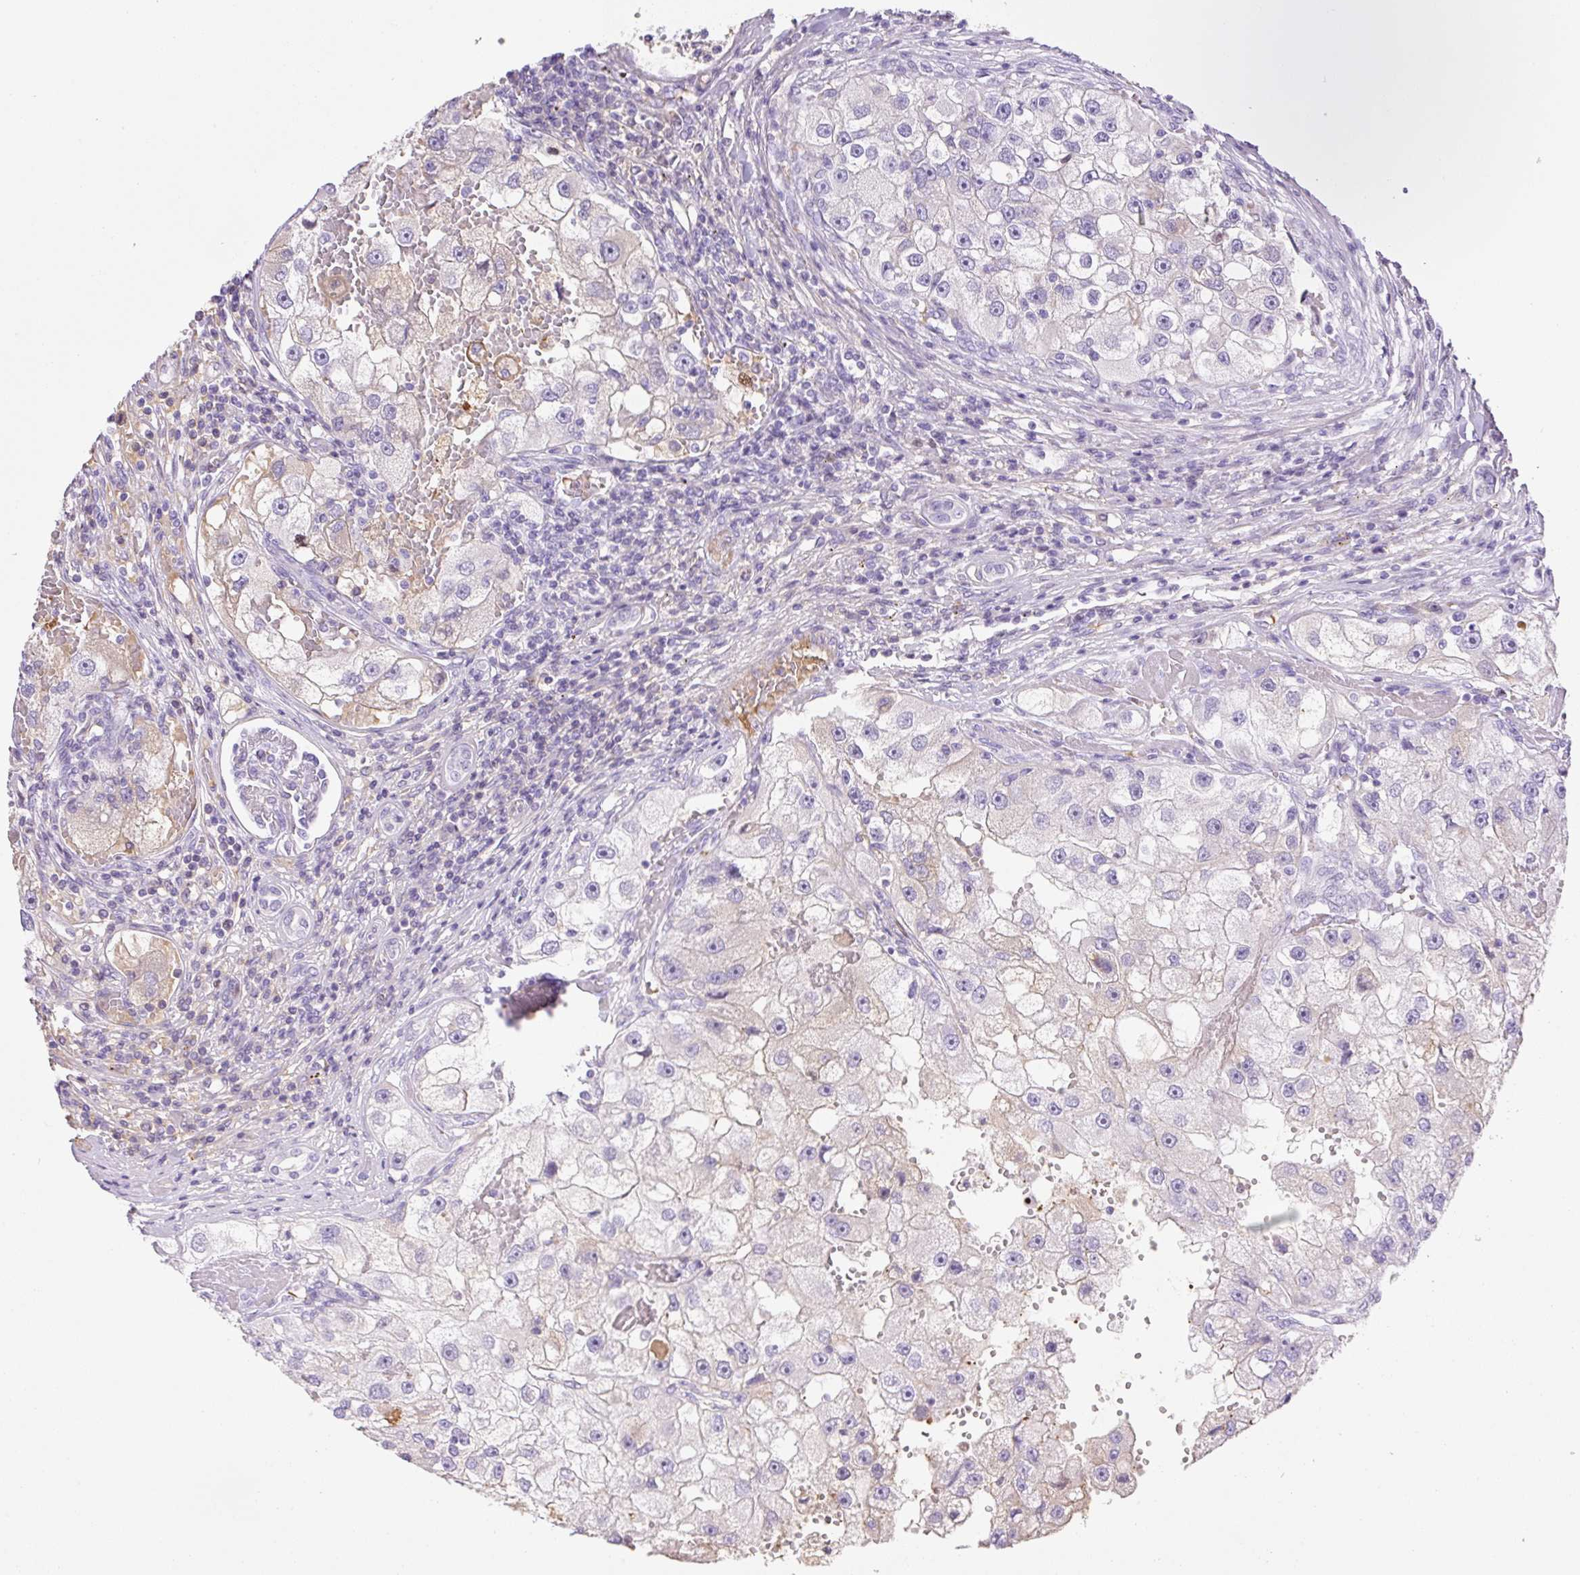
{"staining": {"intensity": "negative", "quantity": "none", "location": "none"}, "tissue": "renal cancer", "cell_type": "Tumor cells", "image_type": "cancer", "snomed": [{"axis": "morphology", "description": "Adenocarcinoma, NOS"}, {"axis": "topography", "description": "Kidney"}], "caption": "An image of human renal cancer is negative for staining in tumor cells.", "gene": "TDRD15", "patient": {"sex": "male", "age": 63}}